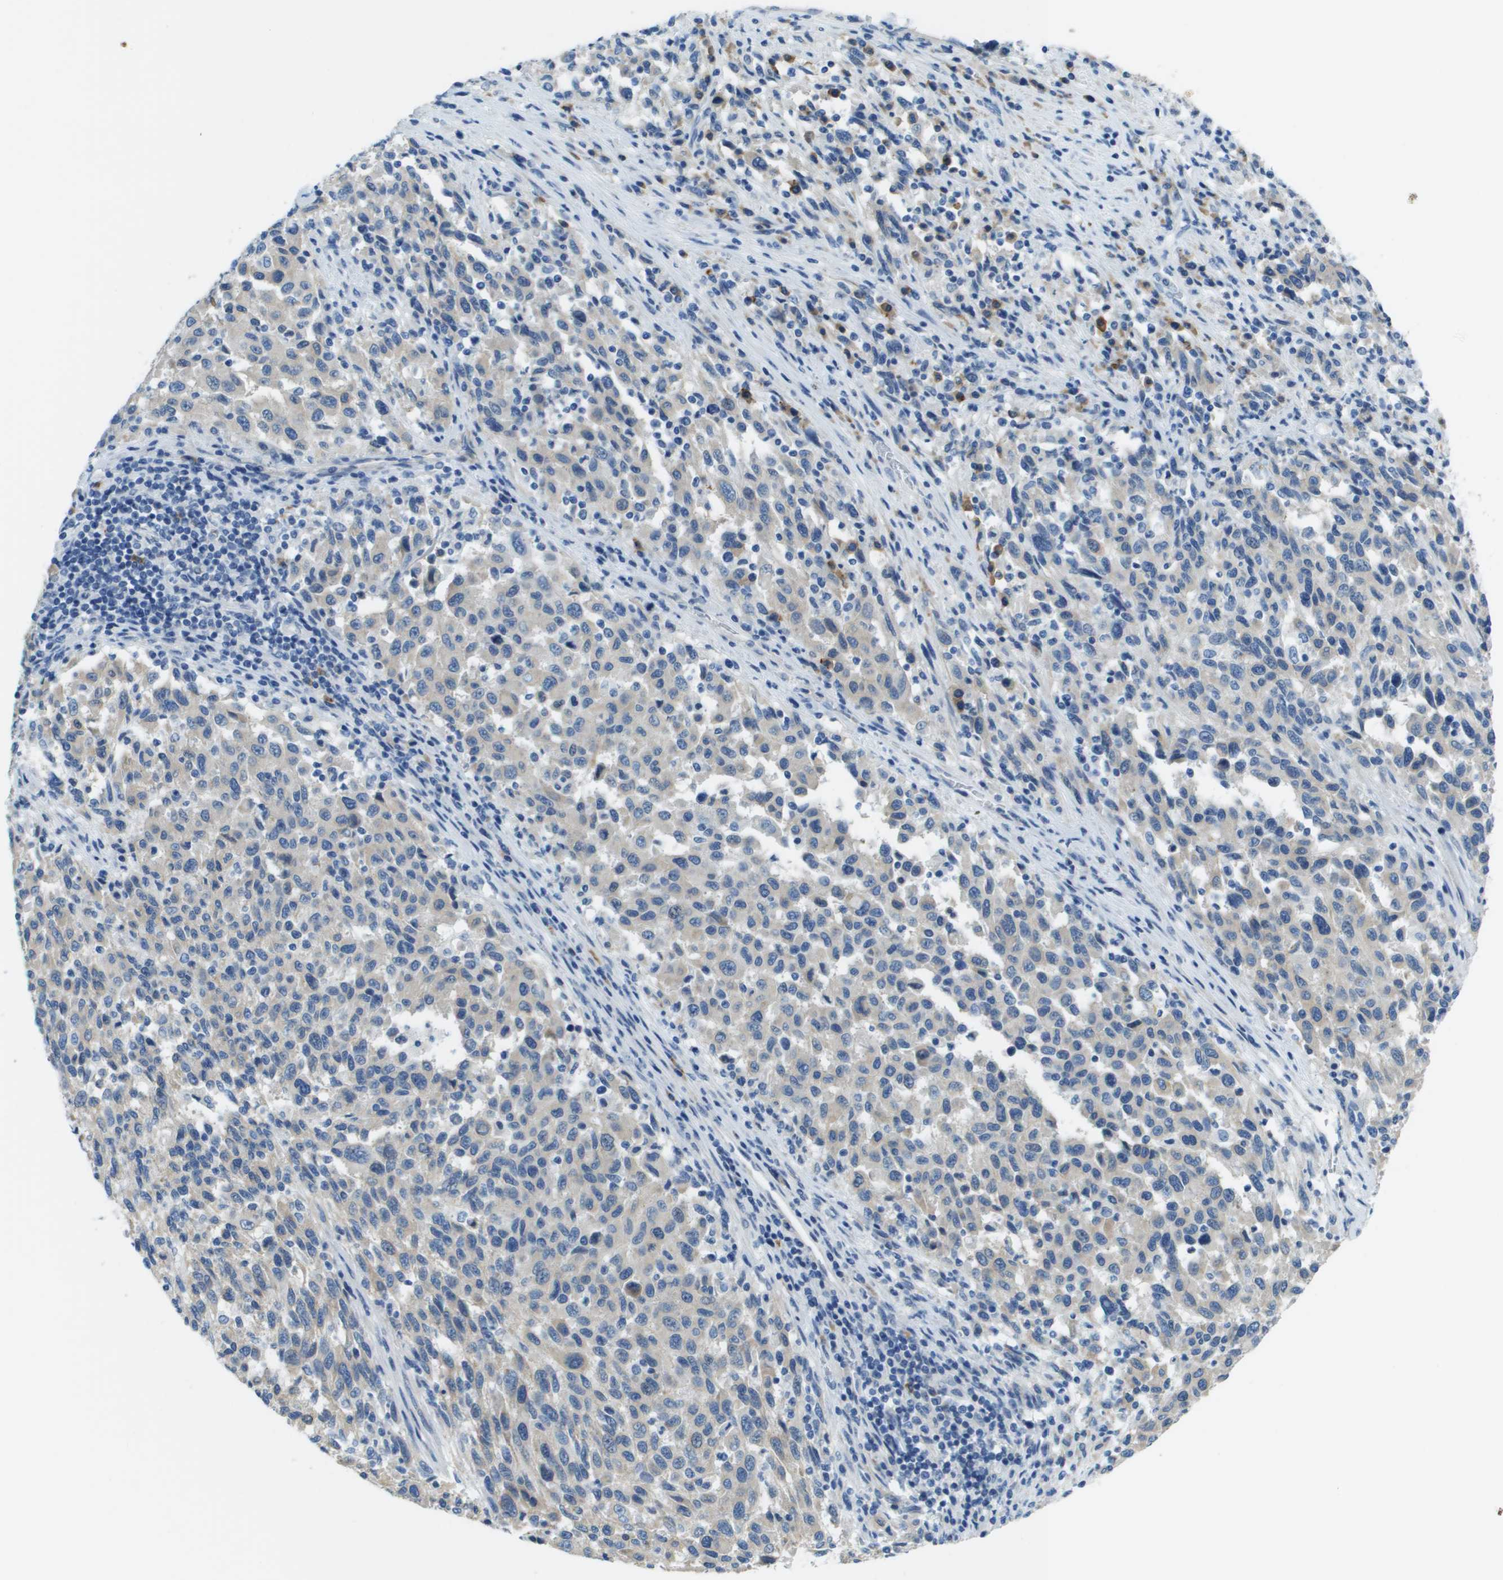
{"staining": {"intensity": "weak", "quantity": "<25%", "location": "cytoplasmic/membranous"}, "tissue": "melanoma", "cell_type": "Tumor cells", "image_type": "cancer", "snomed": [{"axis": "morphology", "description": "Malignant melanoma, Metastatic site"}, {"axis": "topography", "description": "Lymph node"}], "caption": "The image reveals no staining of tumor cells in melanoma.", "gene": "SDC1", "patient": {"sex": "male", "age": 61}}